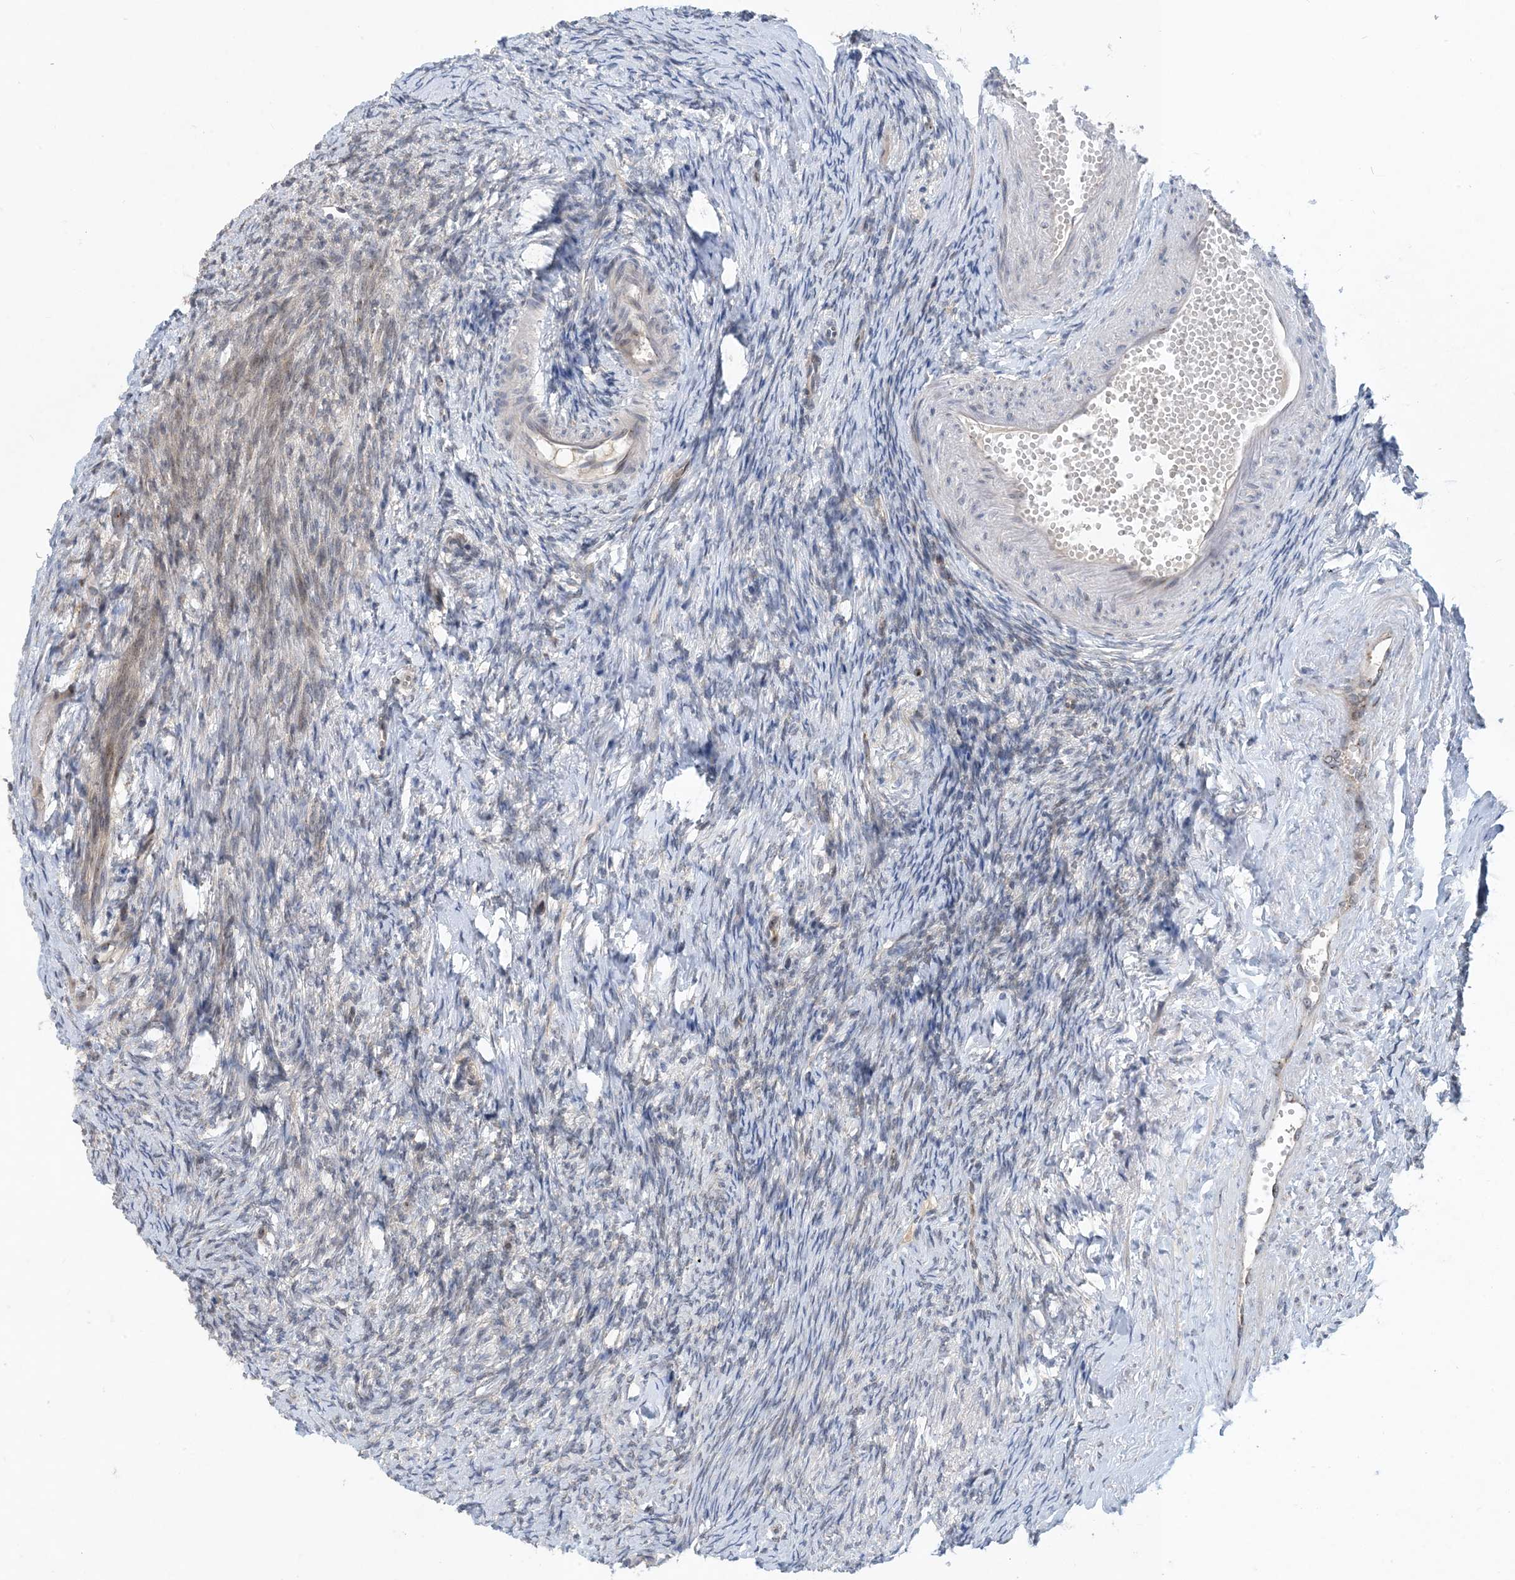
{"staining": {"intensity": "negative", "quantity": "none", "location": "none"}, "tissue": "ovary", "cell_type": "Ovarian stroma cells", "image_type": "normal", "snomed": [{"axis": "morphology", "description": "Normal tissue, NOS"}, {"axis": "morphology", "description": "Cyst, NOS"}, {"axis": "topography", "description": "Ovary"}], "caption": "Protein analysis of benign ovary shows no significant positivity in ovarian stroma cells. (Brightfield microscopy of DAB (3,3'-diaminobenzidine) immunohistochemistry (IHC) at high magnification).", "gene": "TINAG", "patient": {"sex": "female", "age": 33}}